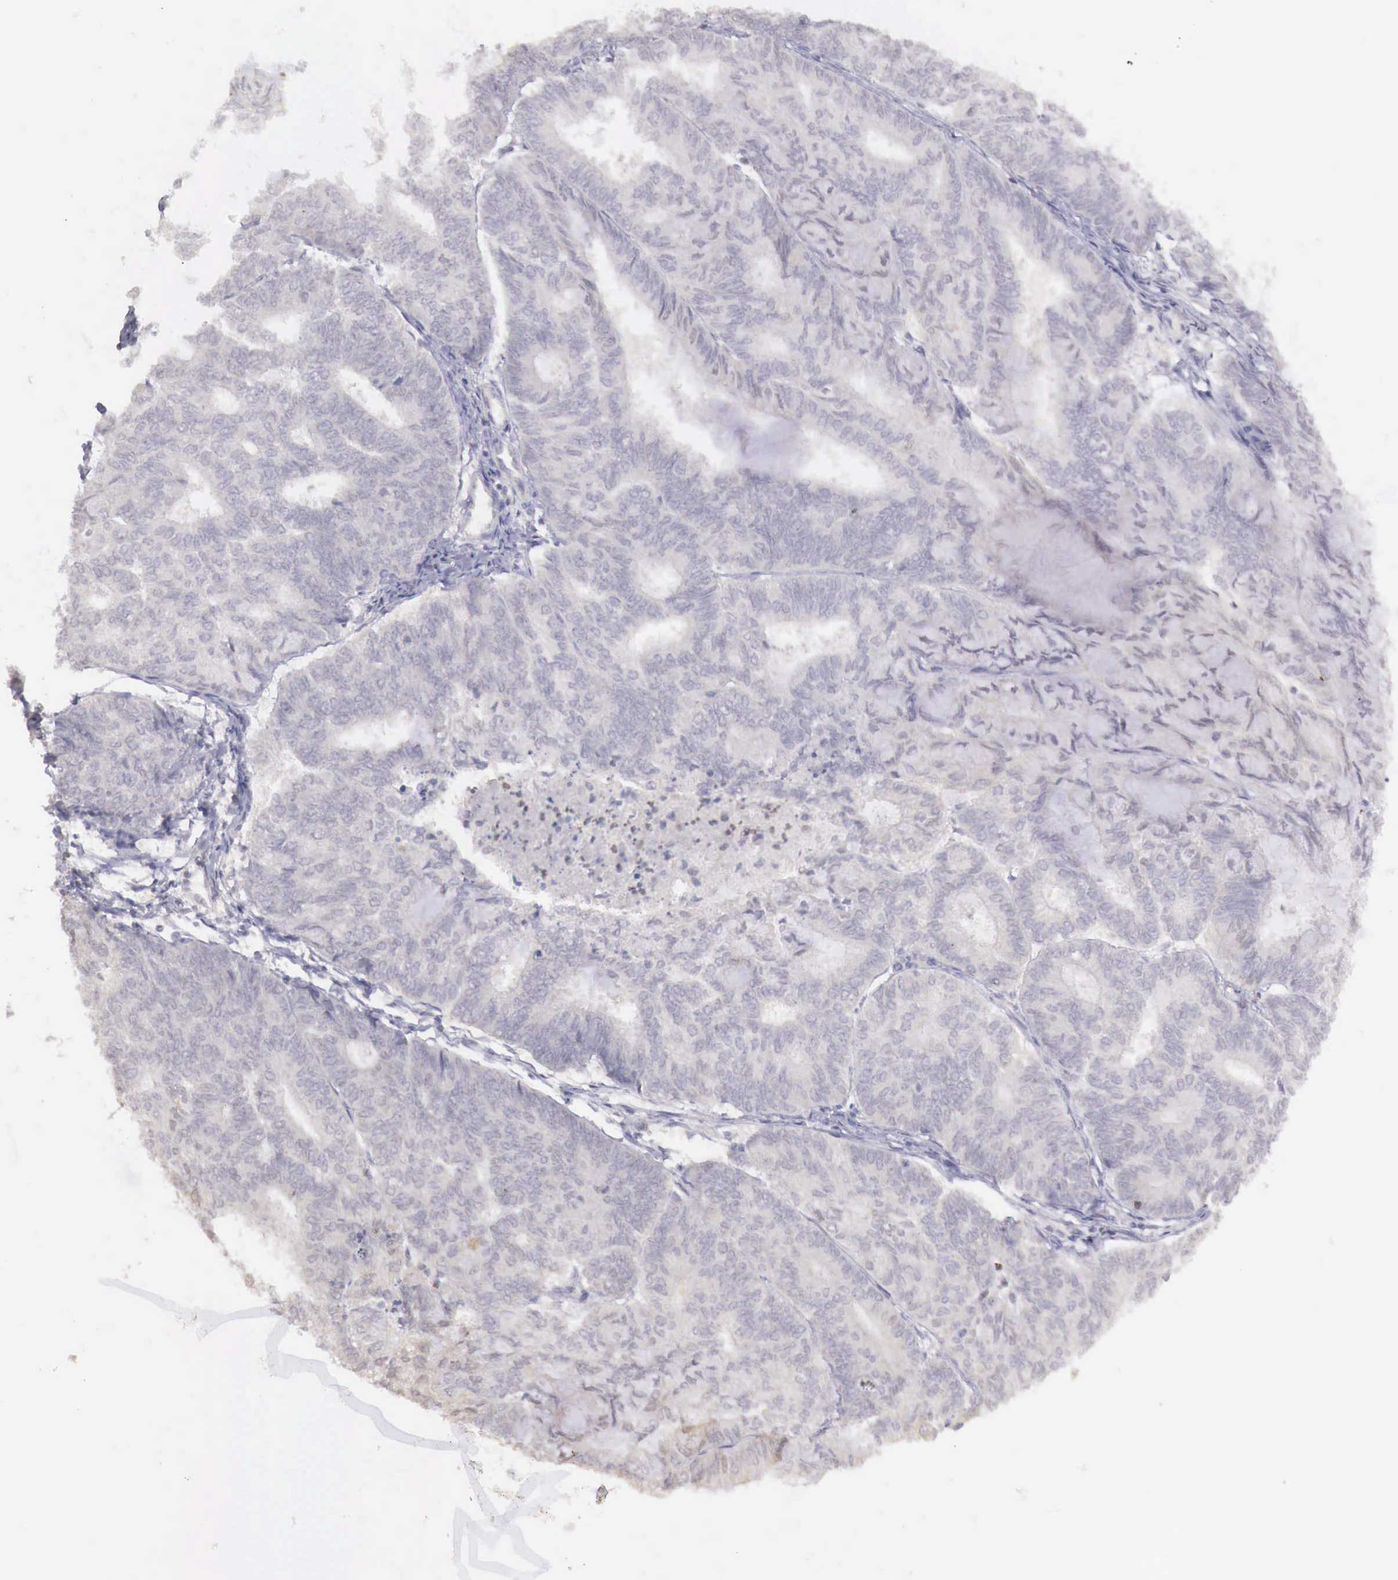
{"staining": {"intensity": "negative", "quantity": "none", "location": "none"}, "tissue": "endometrial cancer", "cell_type": "Tumor cells", "image_type": "cancer", "snomed": [{"axis": "morphology", "description": "Adenocarcinoma, NOS"}, {"axis": "topography", "description": "Endometrium"}], "caption": "This image is of adenocarcinoma (endometrial) stained with IHC to label a protein in brown with the nuclei are counter-stained blue. There is no positivity in tumor cells. (DAB (3,3'-diaminobenzidine) immunohistochemistry (IHC) visualized using brightfield microscopy, high magnification).", "gene": "TBC1D9", "patient": {"sex": "female", "age": 59}}